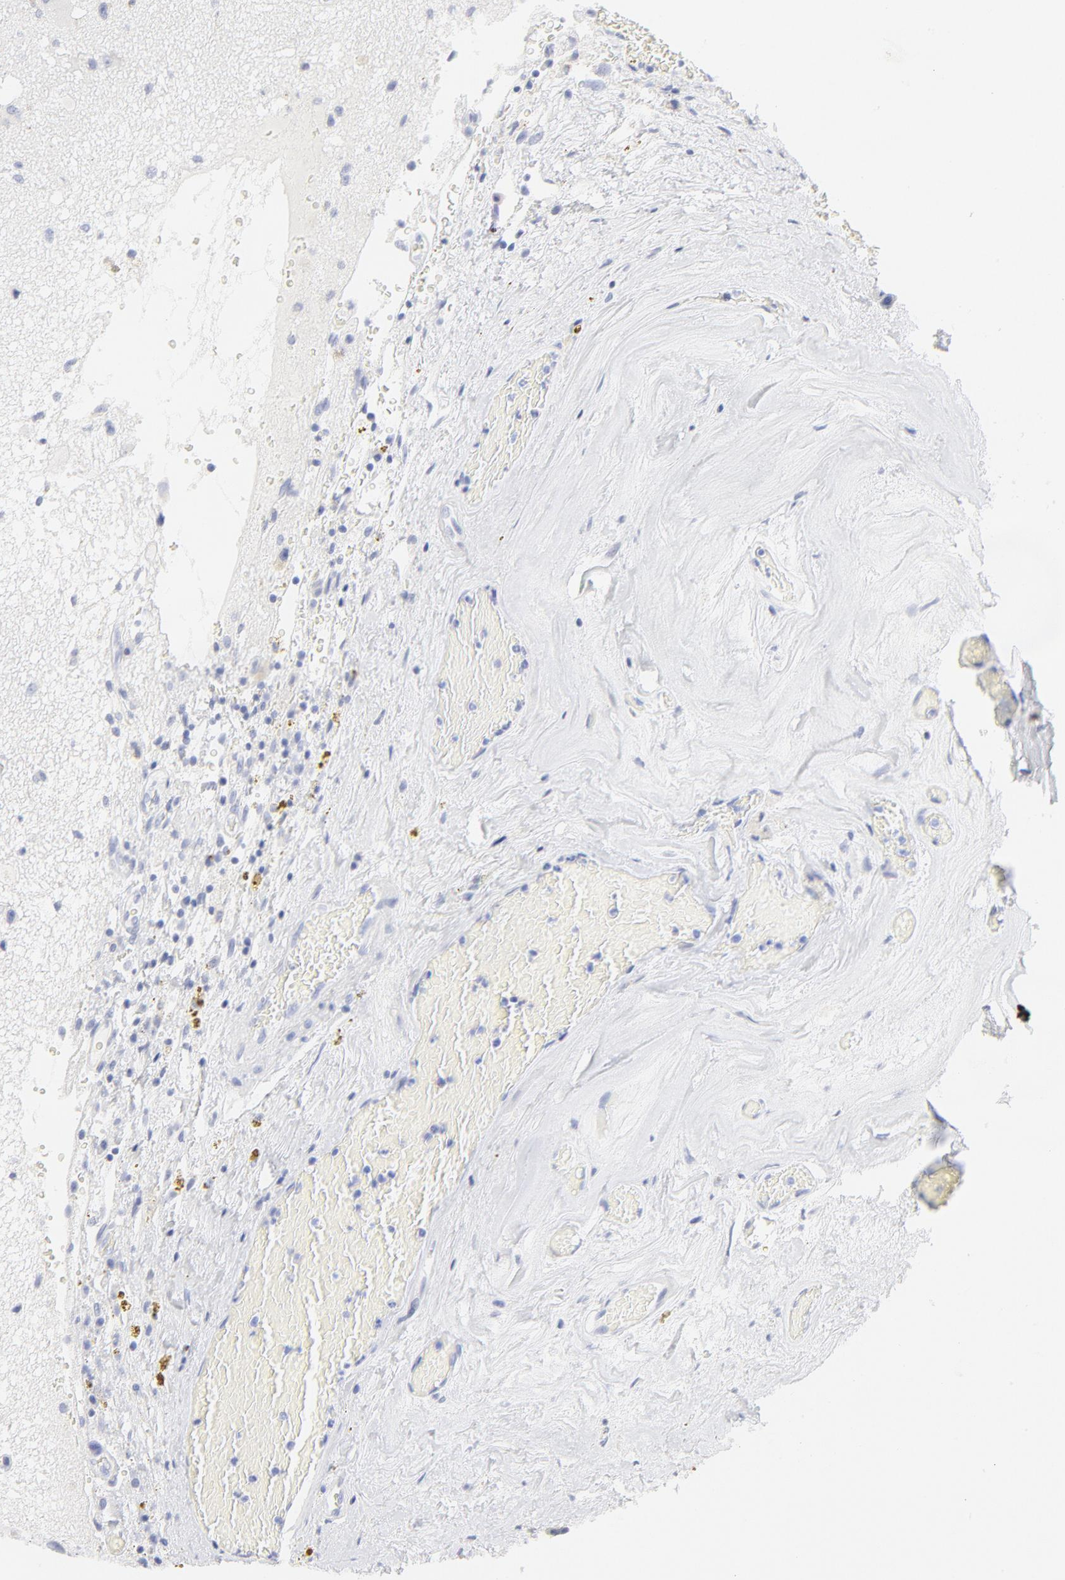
{"staining": {"intensity": "negative", "quantity": "none", "location": "none"}, "tissue": "glioma", "cell_type": "Tumor cells", "image_type": "cancer", "snomed": [{"axis": "morphology", "description": "Glioma, malignant, Low grade"}, {"axis": "topography", "description": "Brain"}], "caption": "Immunohistochemistry histopathology image of glioma stained for a protein (brown), which demonstrates no staining in tumor cells.", "gene": "ELF3", "patient": {"sex": "male", "age": 58}}